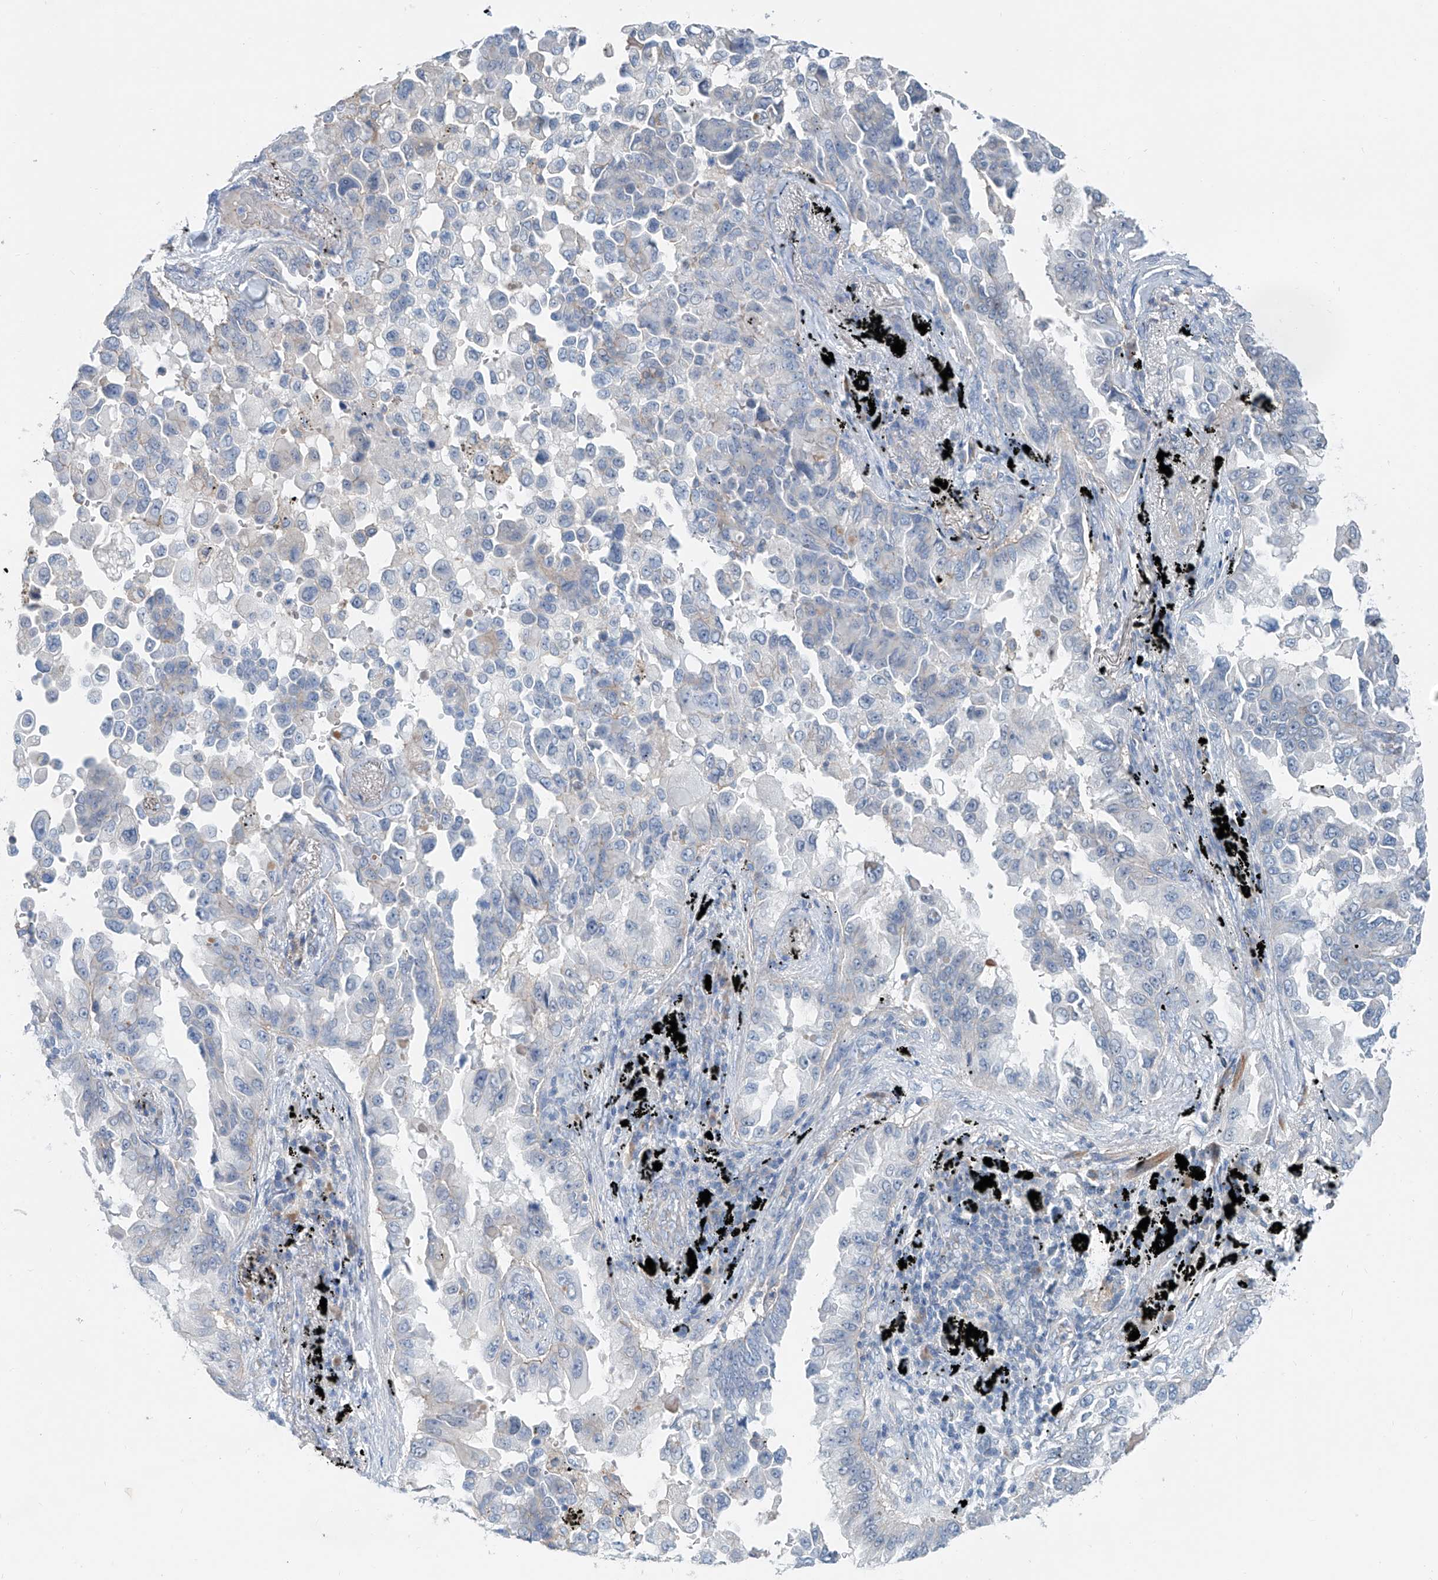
{"staining": {"intensity": "negative", "quantity": "none", "location": "none"}, "tissue": "lung cancer", "cell_type": "Tumor cells", "image_type": "cancer", "snomed": [{"axis": "morphology", "description": "Adenocarcinoma, NOS"}, {"axis": "topography", "description": "Lung"}], "caption": "A high-resolution photomicrograph shows immunohistochemistry (IHC) staining of adenocarcinoma (lung), which reveals no significant positivity in tumor cells.", "gene": "ANKRD34A", "patient": {"sex": "female", "age": 67}}